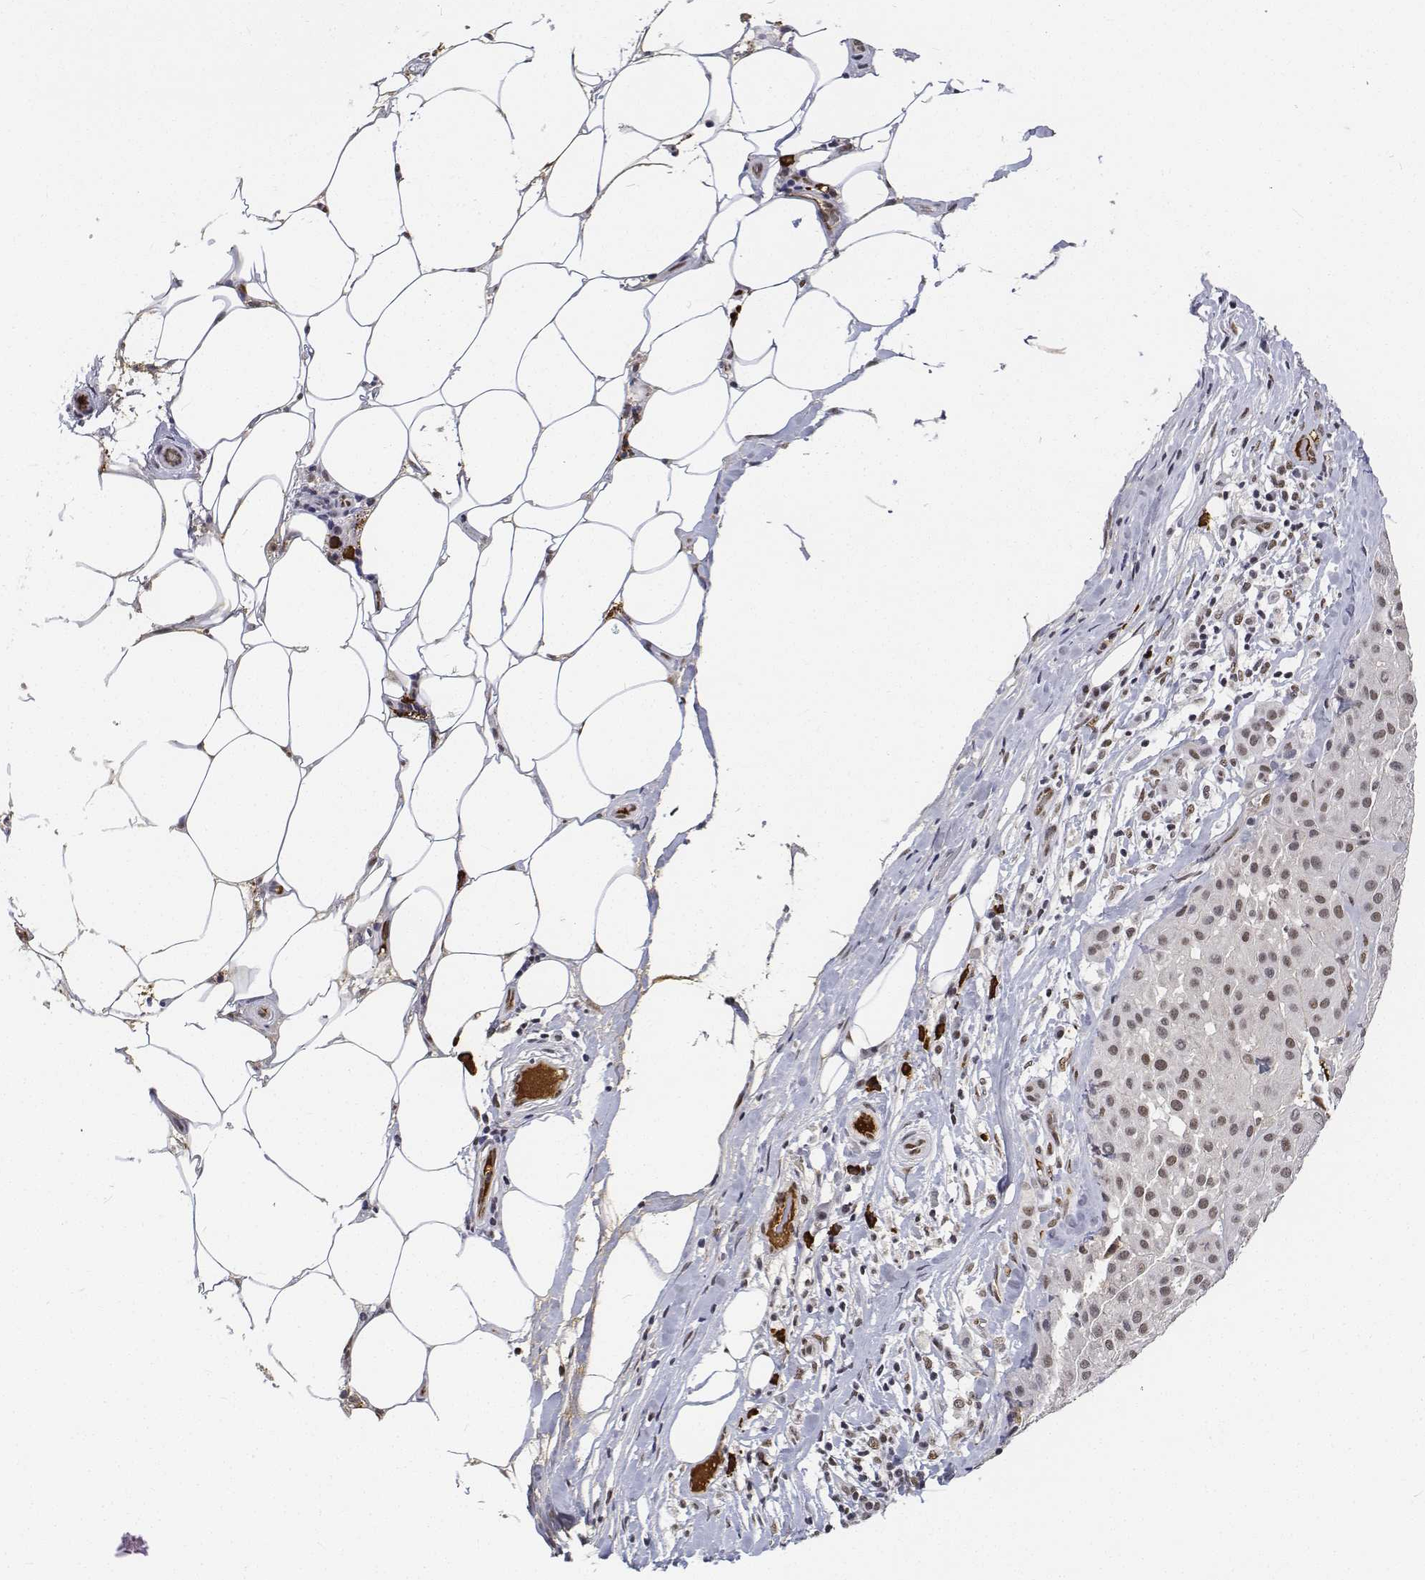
{"staining": {"intensity": "moderate", "quantity": ">75%", "location": "nuclear"}, "tissue": "melanoma", "cell_type": "Tumor cells", "image_type": "cancer", "snomed": [{"axis": "morphology", "description": "Malignant melanoma, Metastatic site"}, {"axis": "topography", "description": "Smooth muscle"}], "caption": "High-power microscopy captured an immunohistochemistry image of melanoma, revealing moderate nuclear positivity in about >75% of tumor cells.", "gene": "ATRX", "patient": {"sex": "male", "age": 41}}